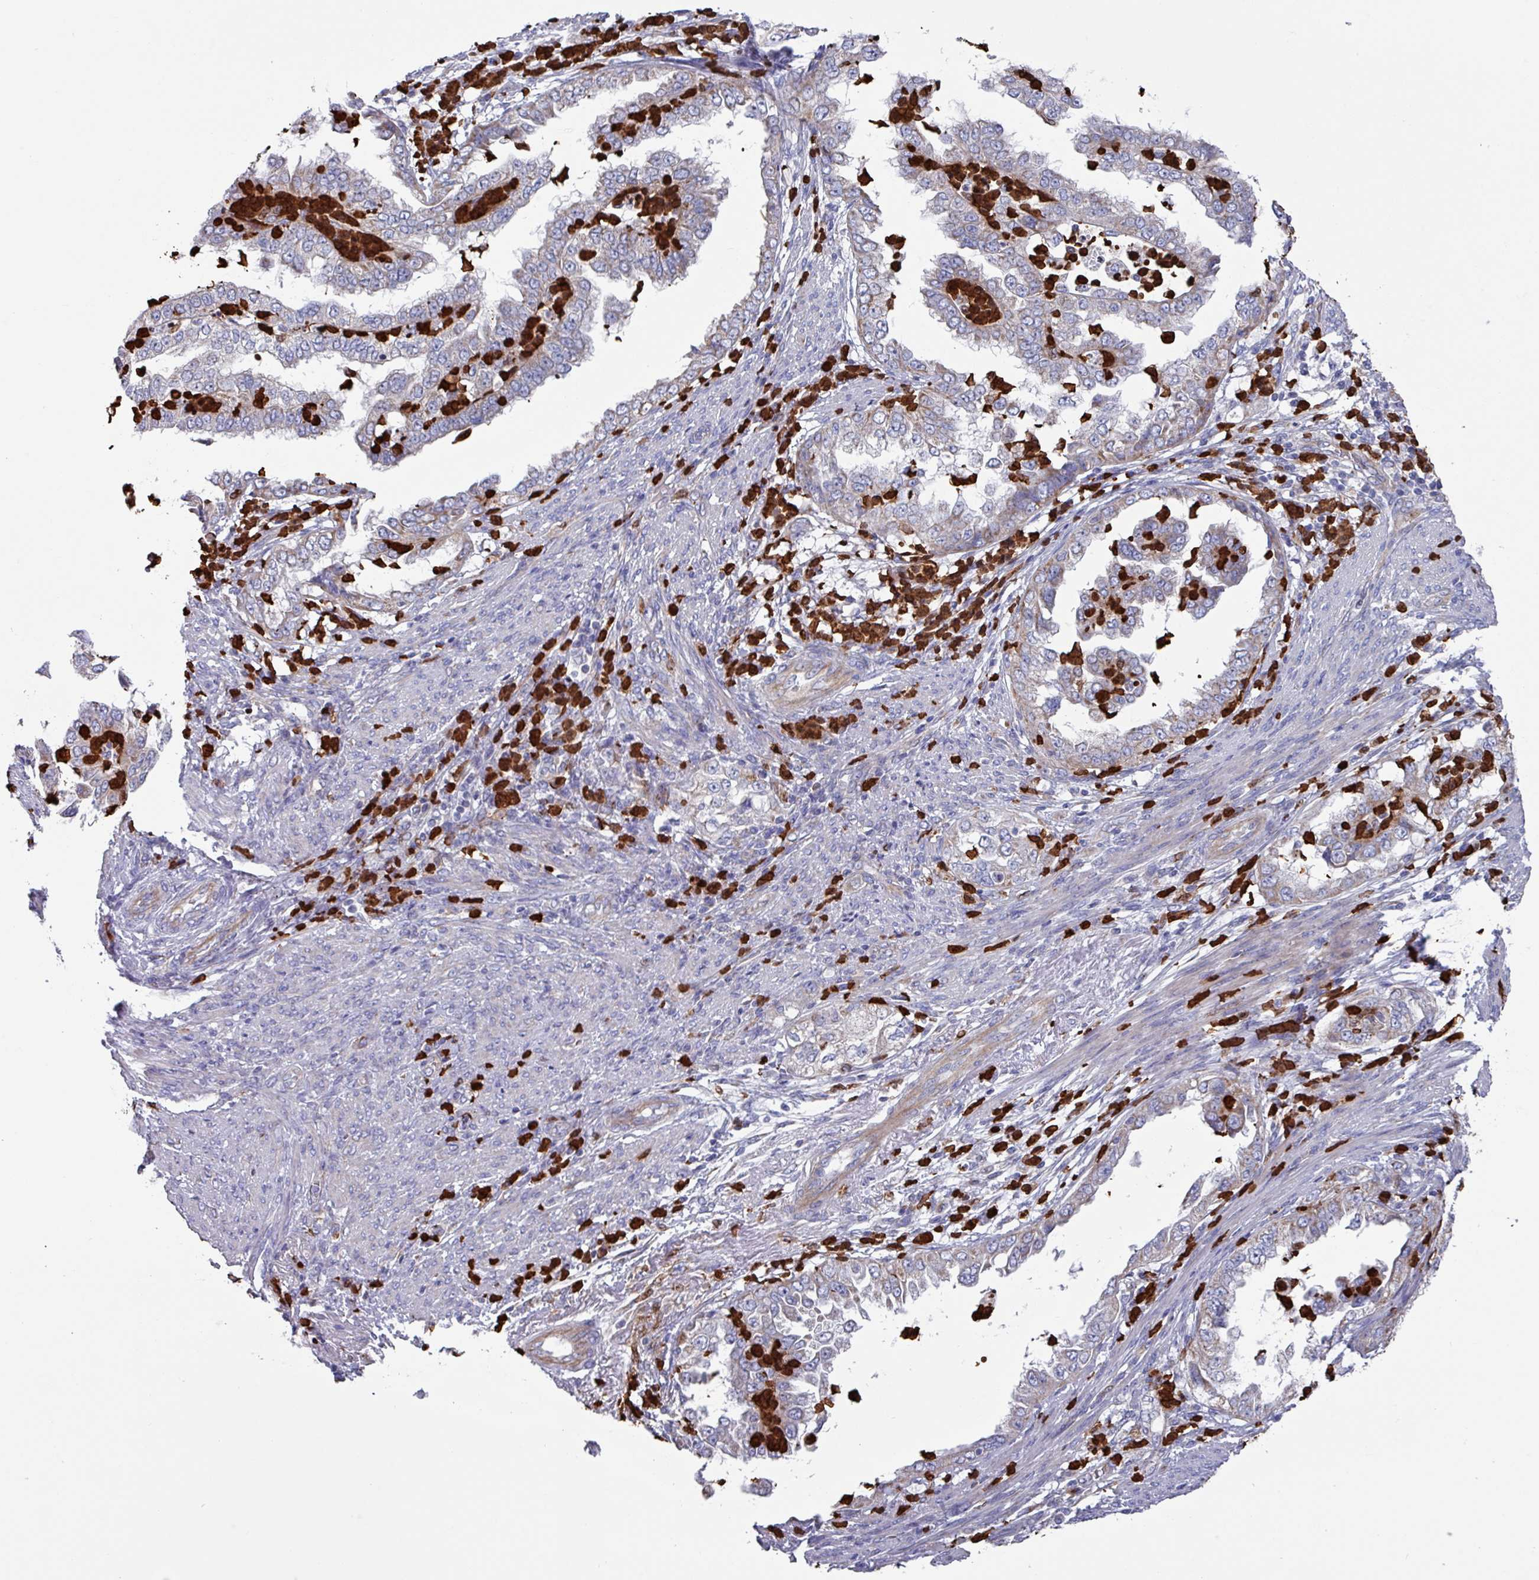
{"staining": {"intensity": "weak", "quantity": "25%-75%", "location": "cytoplasmic/membranous"}, "tissue": "endometrial cancer", "cell_type": "Tumor cells", "image_type": "cancer", "snomed": [{"axis": "morphology", "description": "Adenocarcinoma, NOS"}, {"axis": "topography", "description": "Endometrium"}], "caption": "Endometrial cancer (adenocarcinoma) stained with DAB immunohistochemistry demonstrates low levels of weak cytoplasmic/membranous expression in about 25%-75% of tumor cells.", "gene": "UQCC2", "patient": {"sex": "female", "age": 85}}